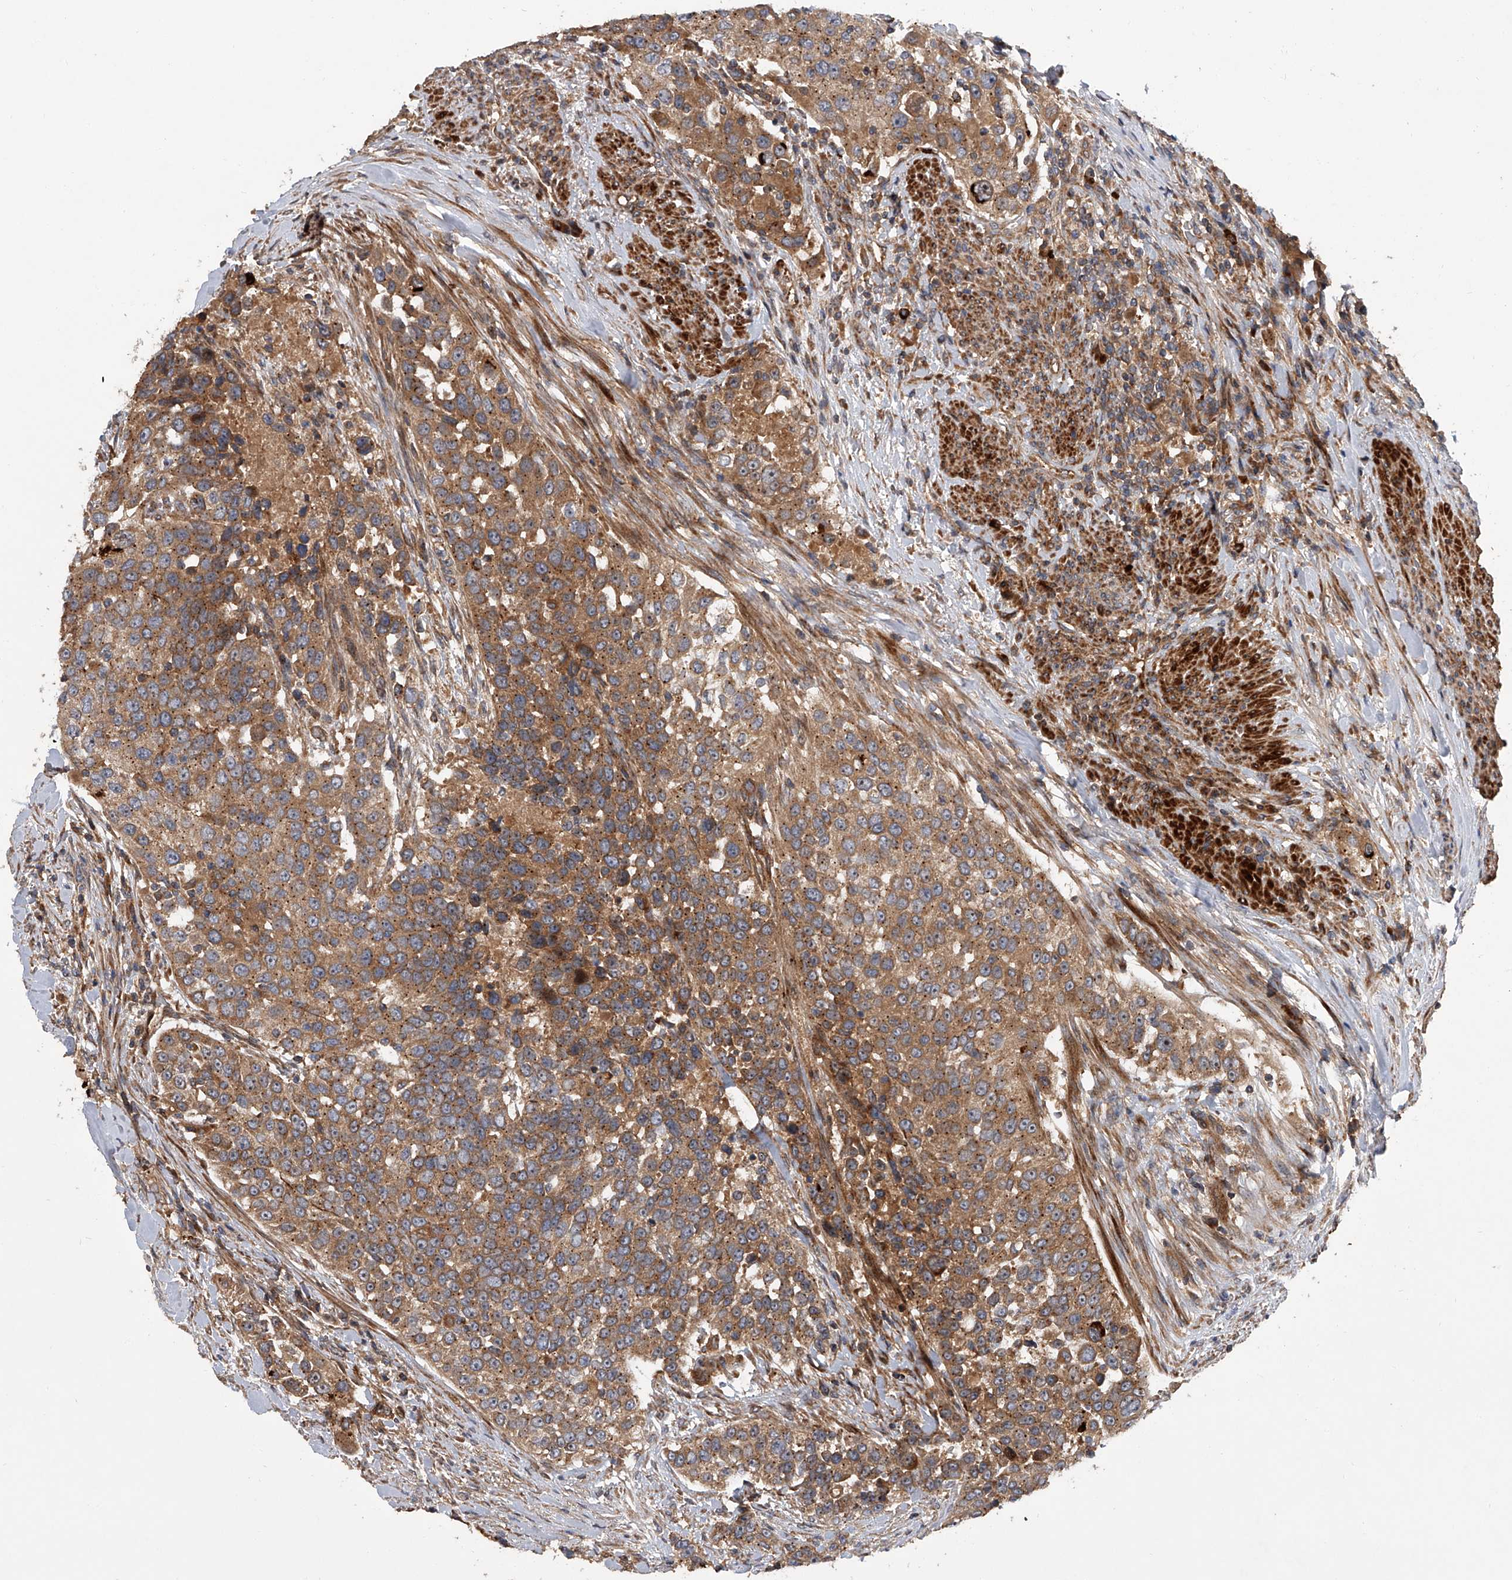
{"staining": {"intensity": "moderate", "quantity": ">75%", "location": "cytoplasmic/membranous"}, "tissue": "urothelial cancer", "cell_type": "Tumor cells", "image_type": "cancer", "snomed": [{"axis": "morphology", "description": "Urothelial carcinoma, High grade"}, {"axis": "topography", "description": "Urinary bladder"}], "caption": "High-grade urothelial carcinoma tissue demonstrates moderate cytoplasmic/membranous staining in approximately >75% of tumor cells, visualized by immunohistochemistry. Using DAB (3,3'-diaminobenzidine) (brown) and hematoxylin (blue) stains, captured at high magnification using brightfield microscopy.", "gene": "USP47", "patient": {"sex": "female", "age": 80}}